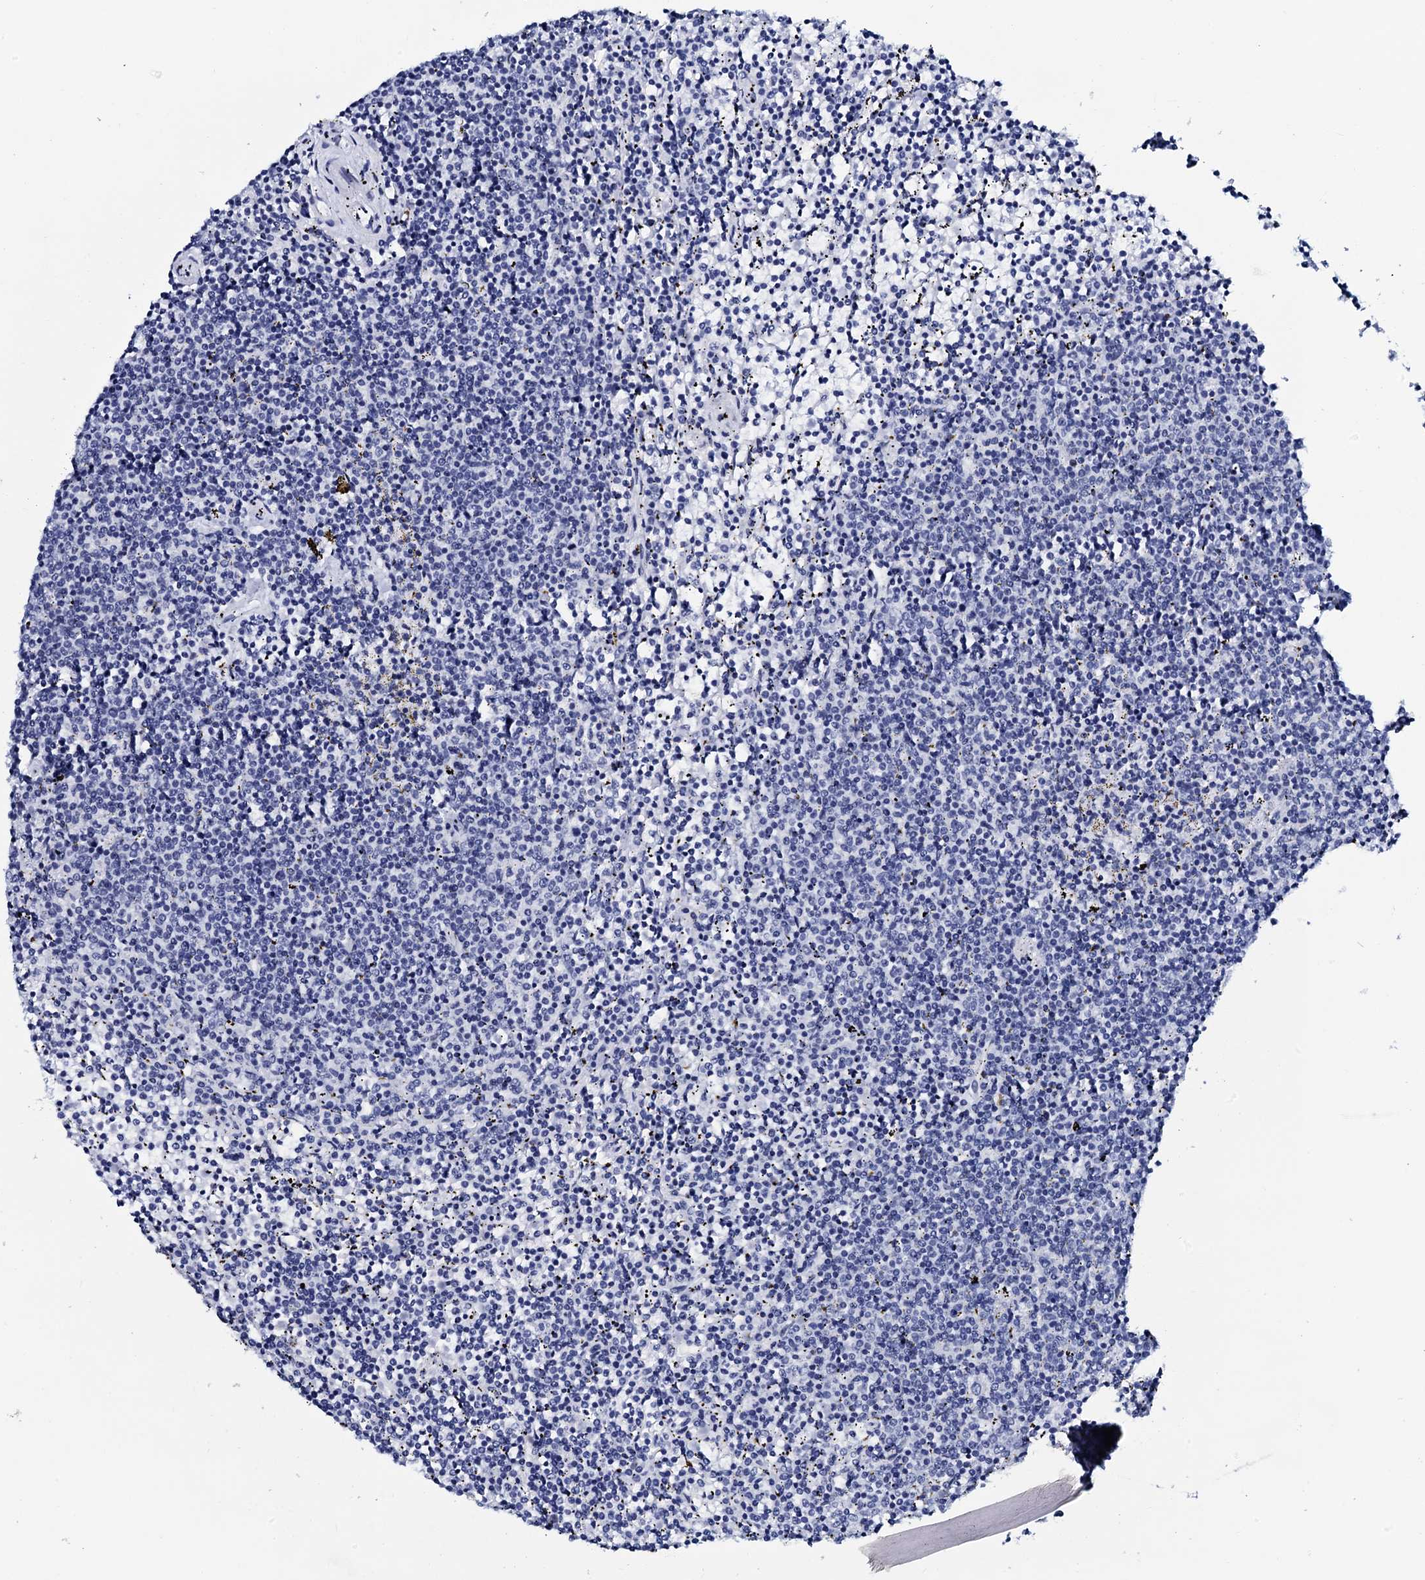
{"staining": {"intensity": "negative", "quantity": "none", "location": "none"}, "tissue": "lymphoma", "cell_type": "Tumor cells", "image_type": "cancer", "snomed": [{"axis": "morphology", "description": "Malignant lymphoma, non-Hodgkin's type, Low grade"}, {"axis": "topography", "description": "Spleen"}], "caption": "Human lymphoma stained for a protein using immunohistochemistry (IHC) displays no expression in tumor cells.", "gene": "SPATA19", "patient": {"sex": "female", "age": 50}}